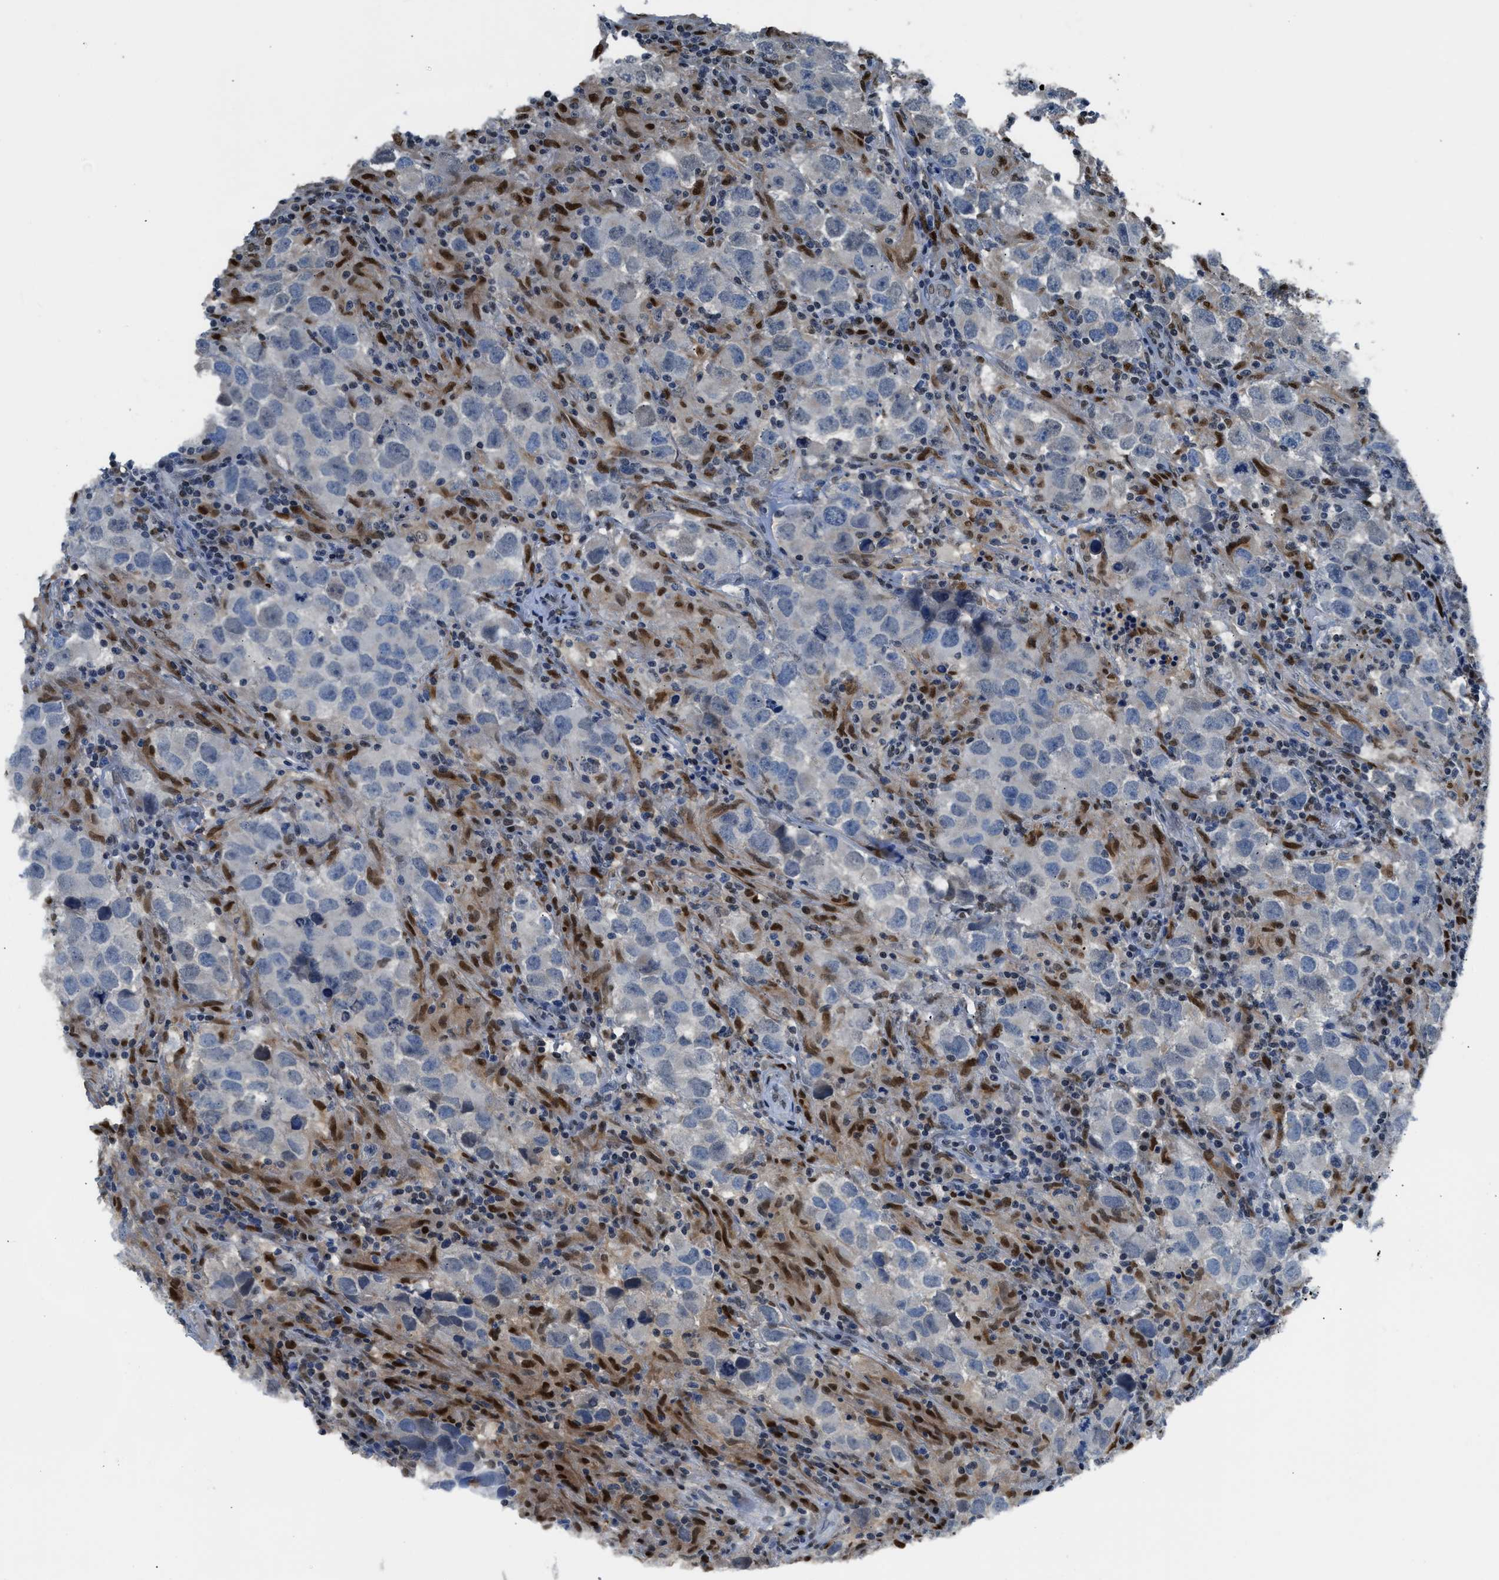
{"staining": {"intensity": "negative", "quantity": "none", "location": "none"}, "tissue": "testis cancer", "cell_type": "Tumor cells", "image_type": "cancer", "snomed": [{"axis": "morphology", "description": "Carcinoma, Embryonal, NOS"}, {"axis": "topography", "description": "Testis"}], "caption": "Immunohistochemistry (IHC) of testis embryonal carcinoma exhibits no expression in tumor cells.", "gene": "ALX1", "patient": {"sex": "male", "age": 21}}